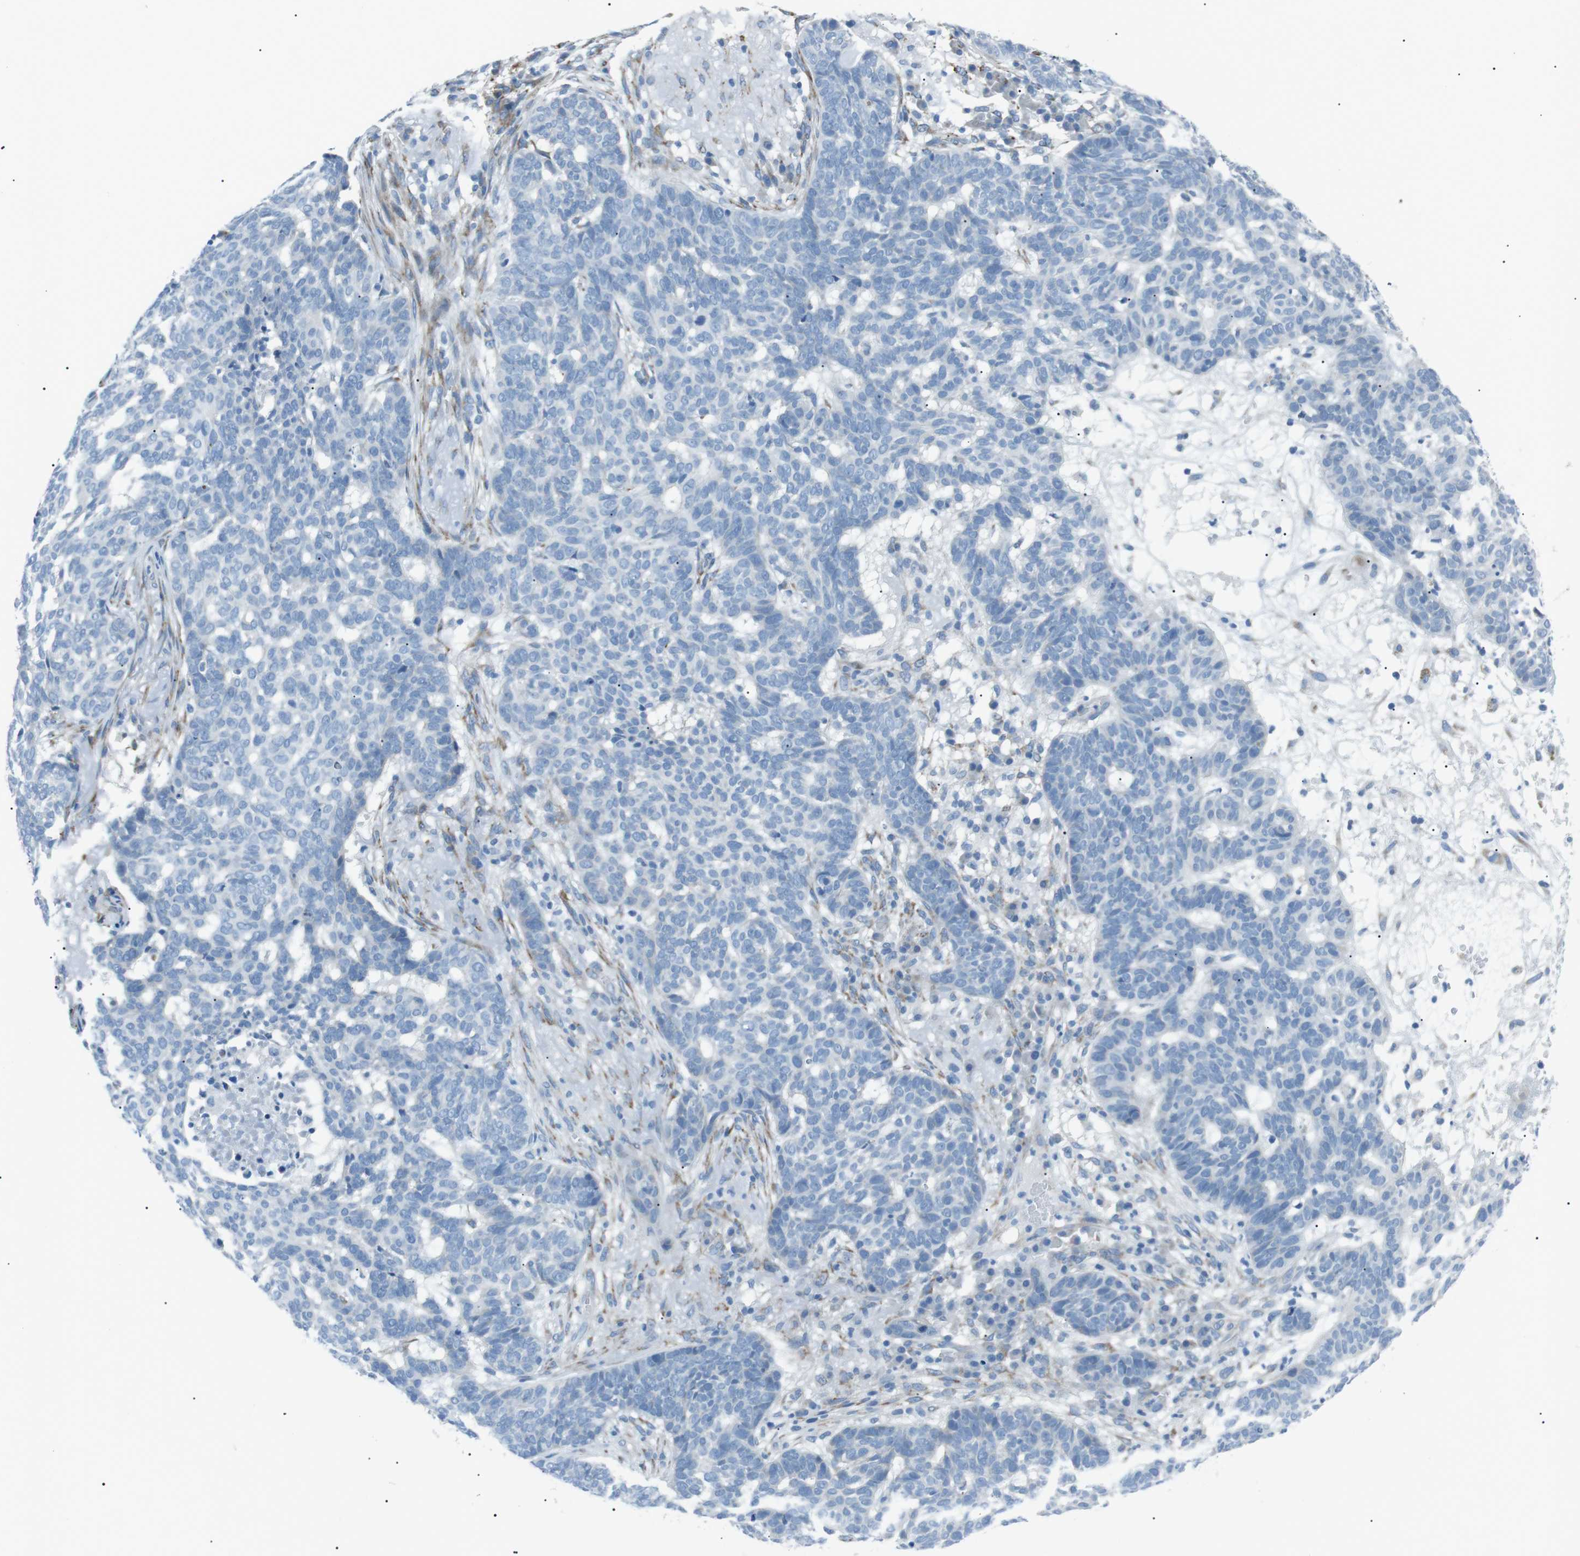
{"staining": {"intensity": "negative", "quantity": "none", "location": "none"}, "tissue": "skin cancer", "cell_type": "Tumor cells", "image_type": "cancer", "snomed": [{"axis": "morphology", "description": "Basal cell carcinoma"}, {"axis": "topography", "description": "Skin"}], "caption": "Tumor cells show no significant staining in skin basal cell carcinoma.", "gene": "MTARC2", "patient": {"sex": "male", "age": 85}}